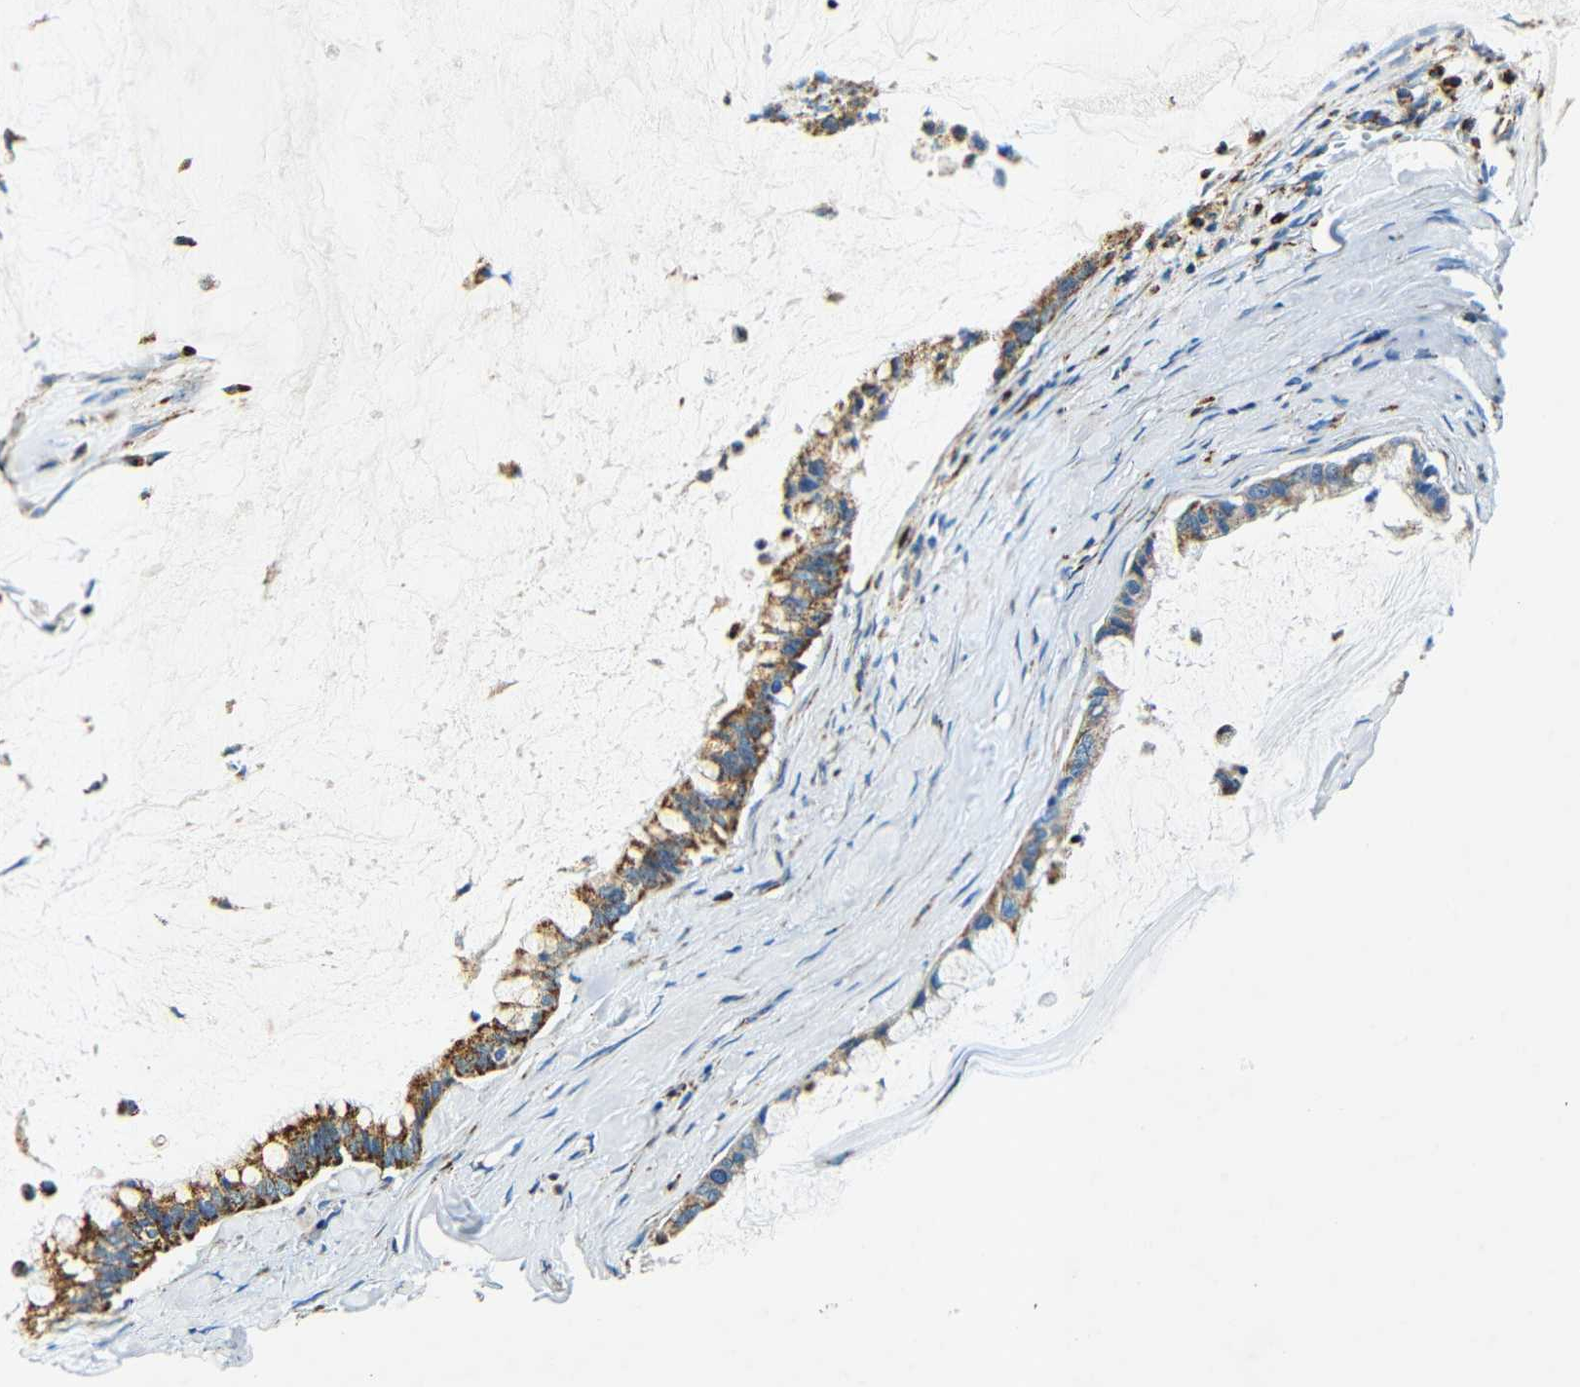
{"staining": {"intensity": "moderate", "quantity": ">75%", "location": "cytoplasmic/membranous"}, "tissue": "pancreatic cancer", "cell_type": "Tumor cells", "image_type": "cancer", "snomed": [{"axis": "morphology", "description": "Adenocarcinoma, NOS"}, {"axis": "topography", "description": "Pancreas"}], "caption": "Immunohistochemistry (IHC) of pancreatic adenocarcinoma exhibits medium levels of moderate cytoplasmic/membranous positivity in approximately >75% of tumor cells. Nuclei are stained in blue.", "gene": "GALNT18", "patient": {"sex": "male", "age": 41}}